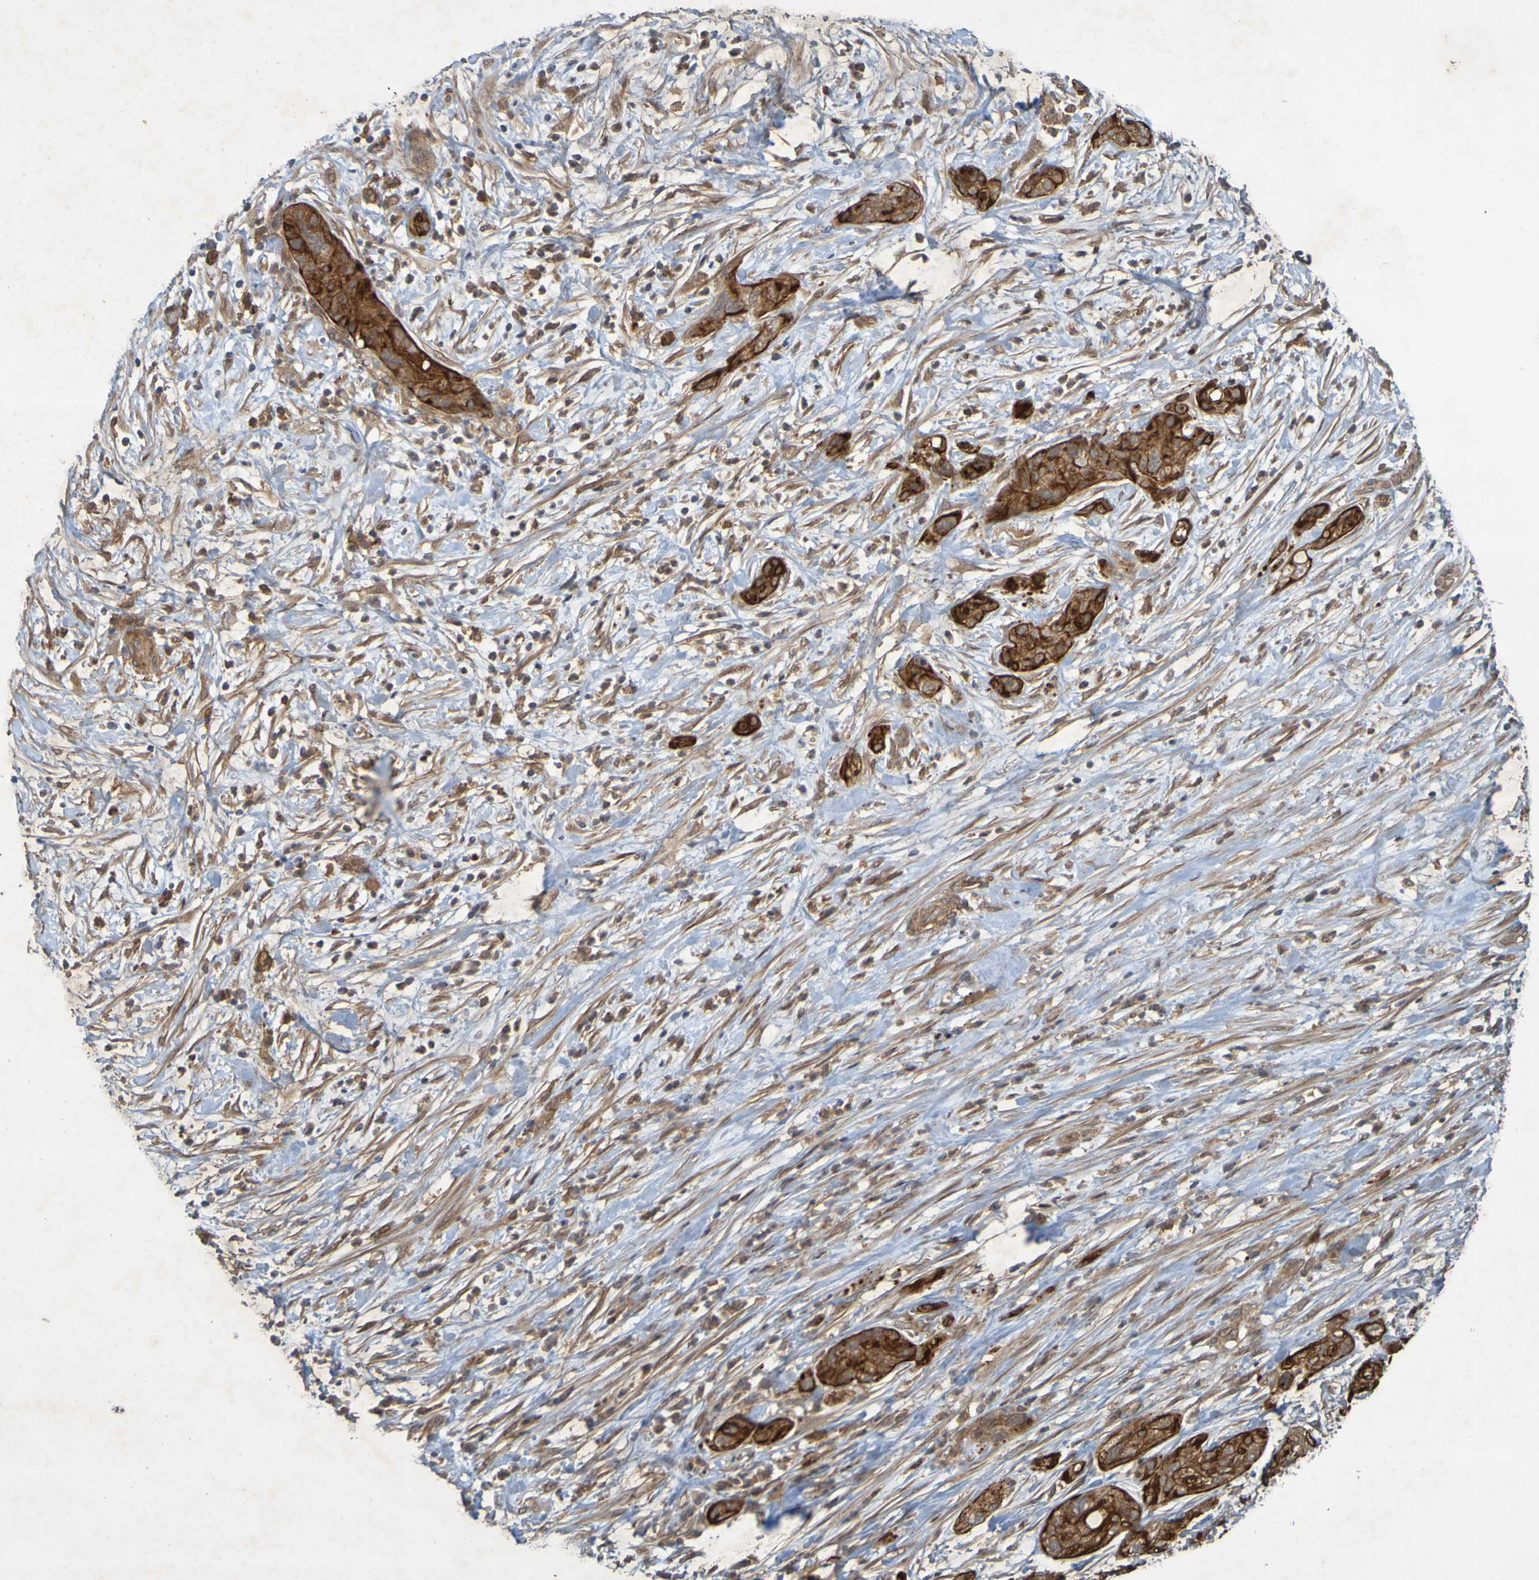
{"staining": {"intensity": "strong", "quantity": ">75%", "location": "cytoplasmic/membranous"}, "tissue": "pancreatic cancer", "cell_type": "Tumor cells", "image_type": "cancer", "snomed": [{"axis": "morphology", "description": "Adenocarcinoma, NOS"}, {"axis": "topography", "description": "Pancreas"}], "caption": "Immunohistochemical staining of pancreatic cancer (adenocarcinoma) shows high levels of strong cytoplasmic/membranous positivity in about >75% of tumor cells.", "gene": "ARHGEF11", "patient": {"sex": "female", "age": 78}}